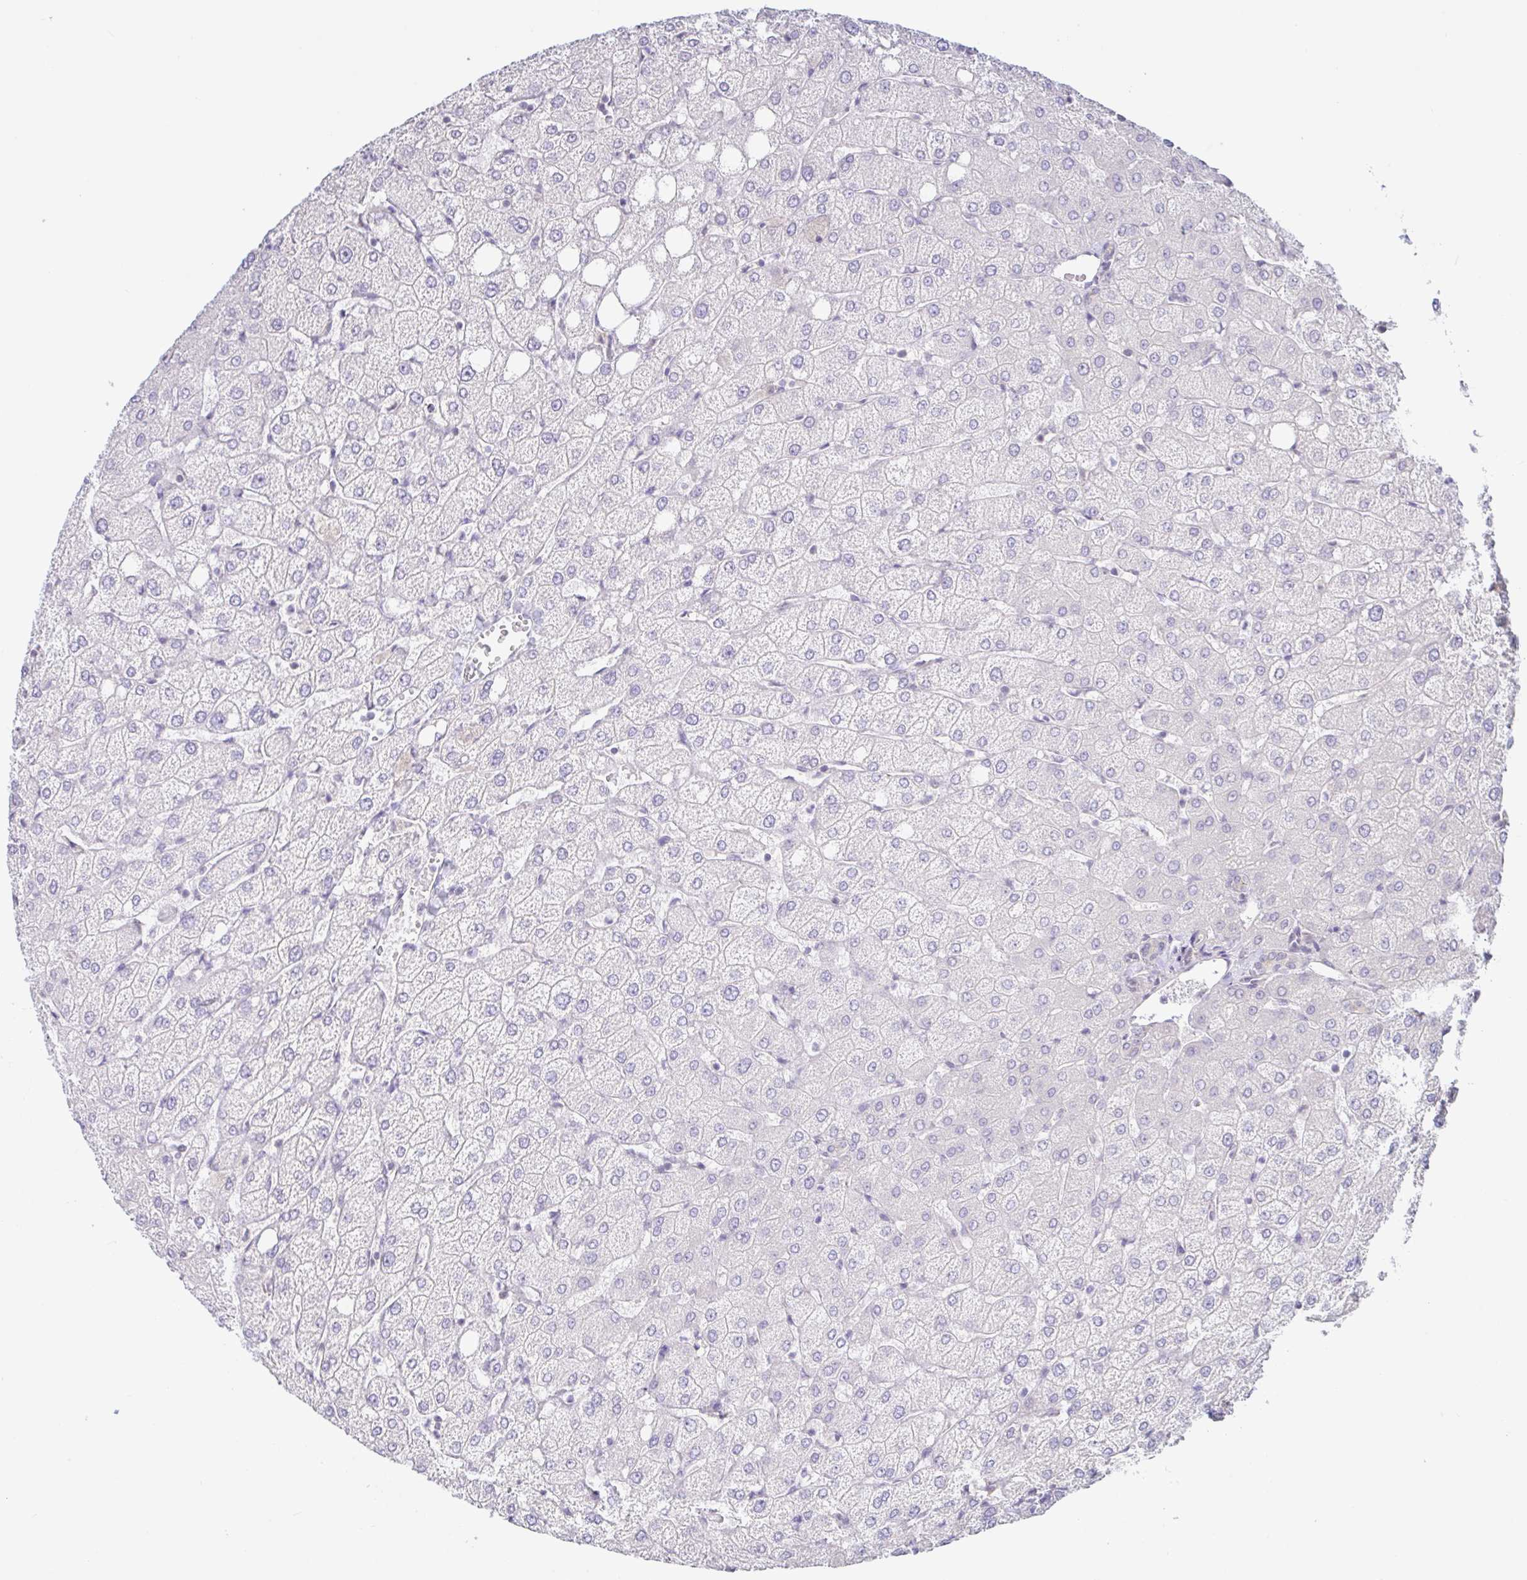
{"staining": {"intensity": "negative", "quantity": "none", "location": "none"}, "tissue": "liver", "cell_type": "Cholangiocytes", "image_type": "normal", "snomed": [{"axis": "morphology", "description": "Normal tissue, NOS"}, {"axis": "topography", "description": "Liver"}], "caption": "This histopathology image is of normal liver stained with immunohistochemistry (IHC) to label a protein in brown with the nuclei are counter-stained blue. There is no positivity in cholangiocytes.", "gene": "HYPK", "patient": {"sex": "female", "age": 54}}